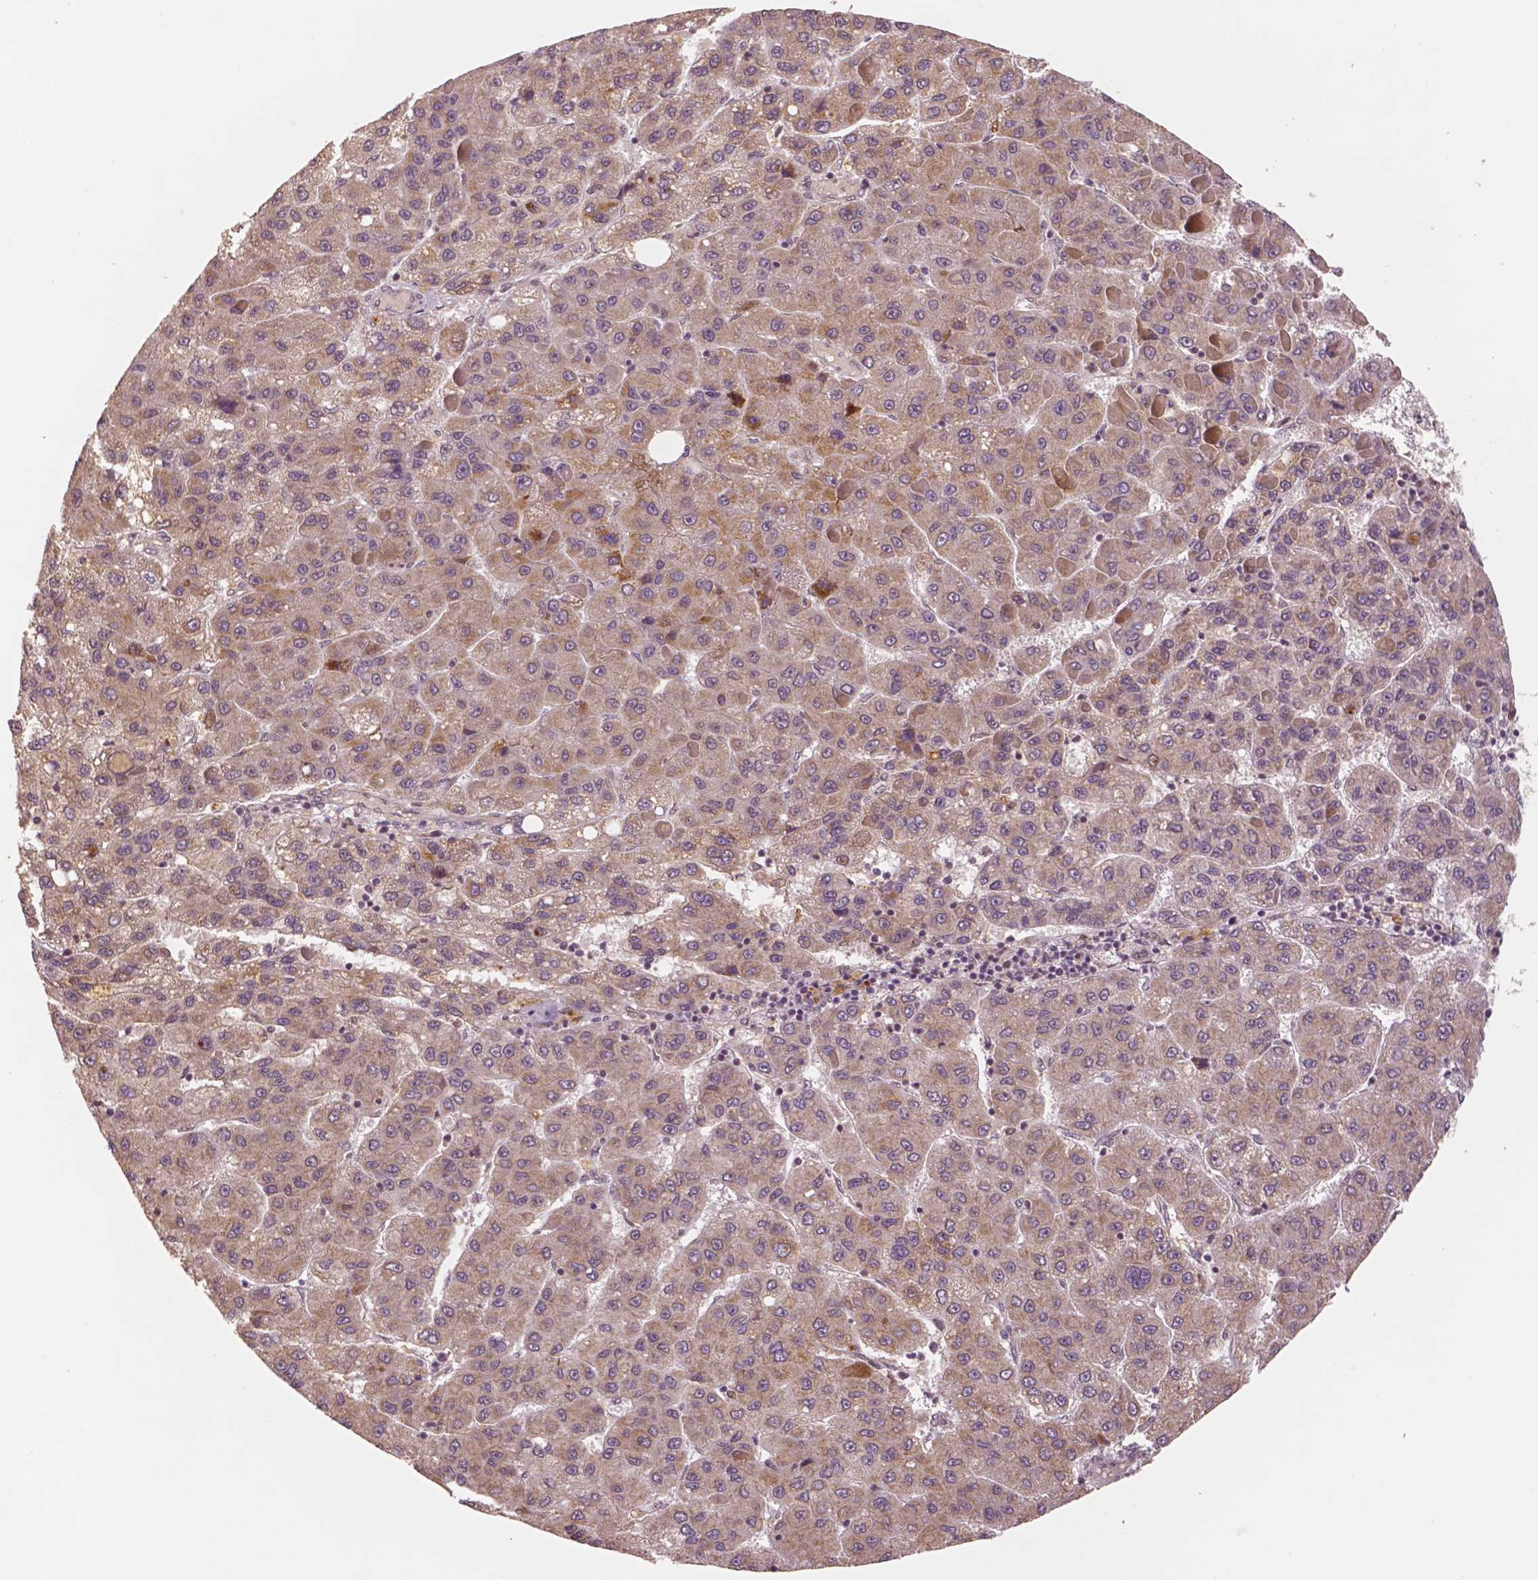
{"staining": {"intensity": "moderate", "quantity": "25%-75%", "location": "cytoplasmic/membranous"}, "tissue": "liver cancer", "cell_type": "Tumor cells", "image_type": "cancer", "snomed": [{"axis": "morphology", "description": "Carcinoma, Hepatocellular, NOS"}, {"axis": "topography", "description": "Liver"}], "caption": "A high-resolution image shows immunohistochemistry staining of liver cancer (hepatocellular carcinoma), which displays moderate cytoplasmic/membranous positivity in approximately 25%-75% of tumor cells. (IHC, brightfield microscopy, high magnification).", "gene": "STAT3", "patient": {"sex": "female", "age": 82}}